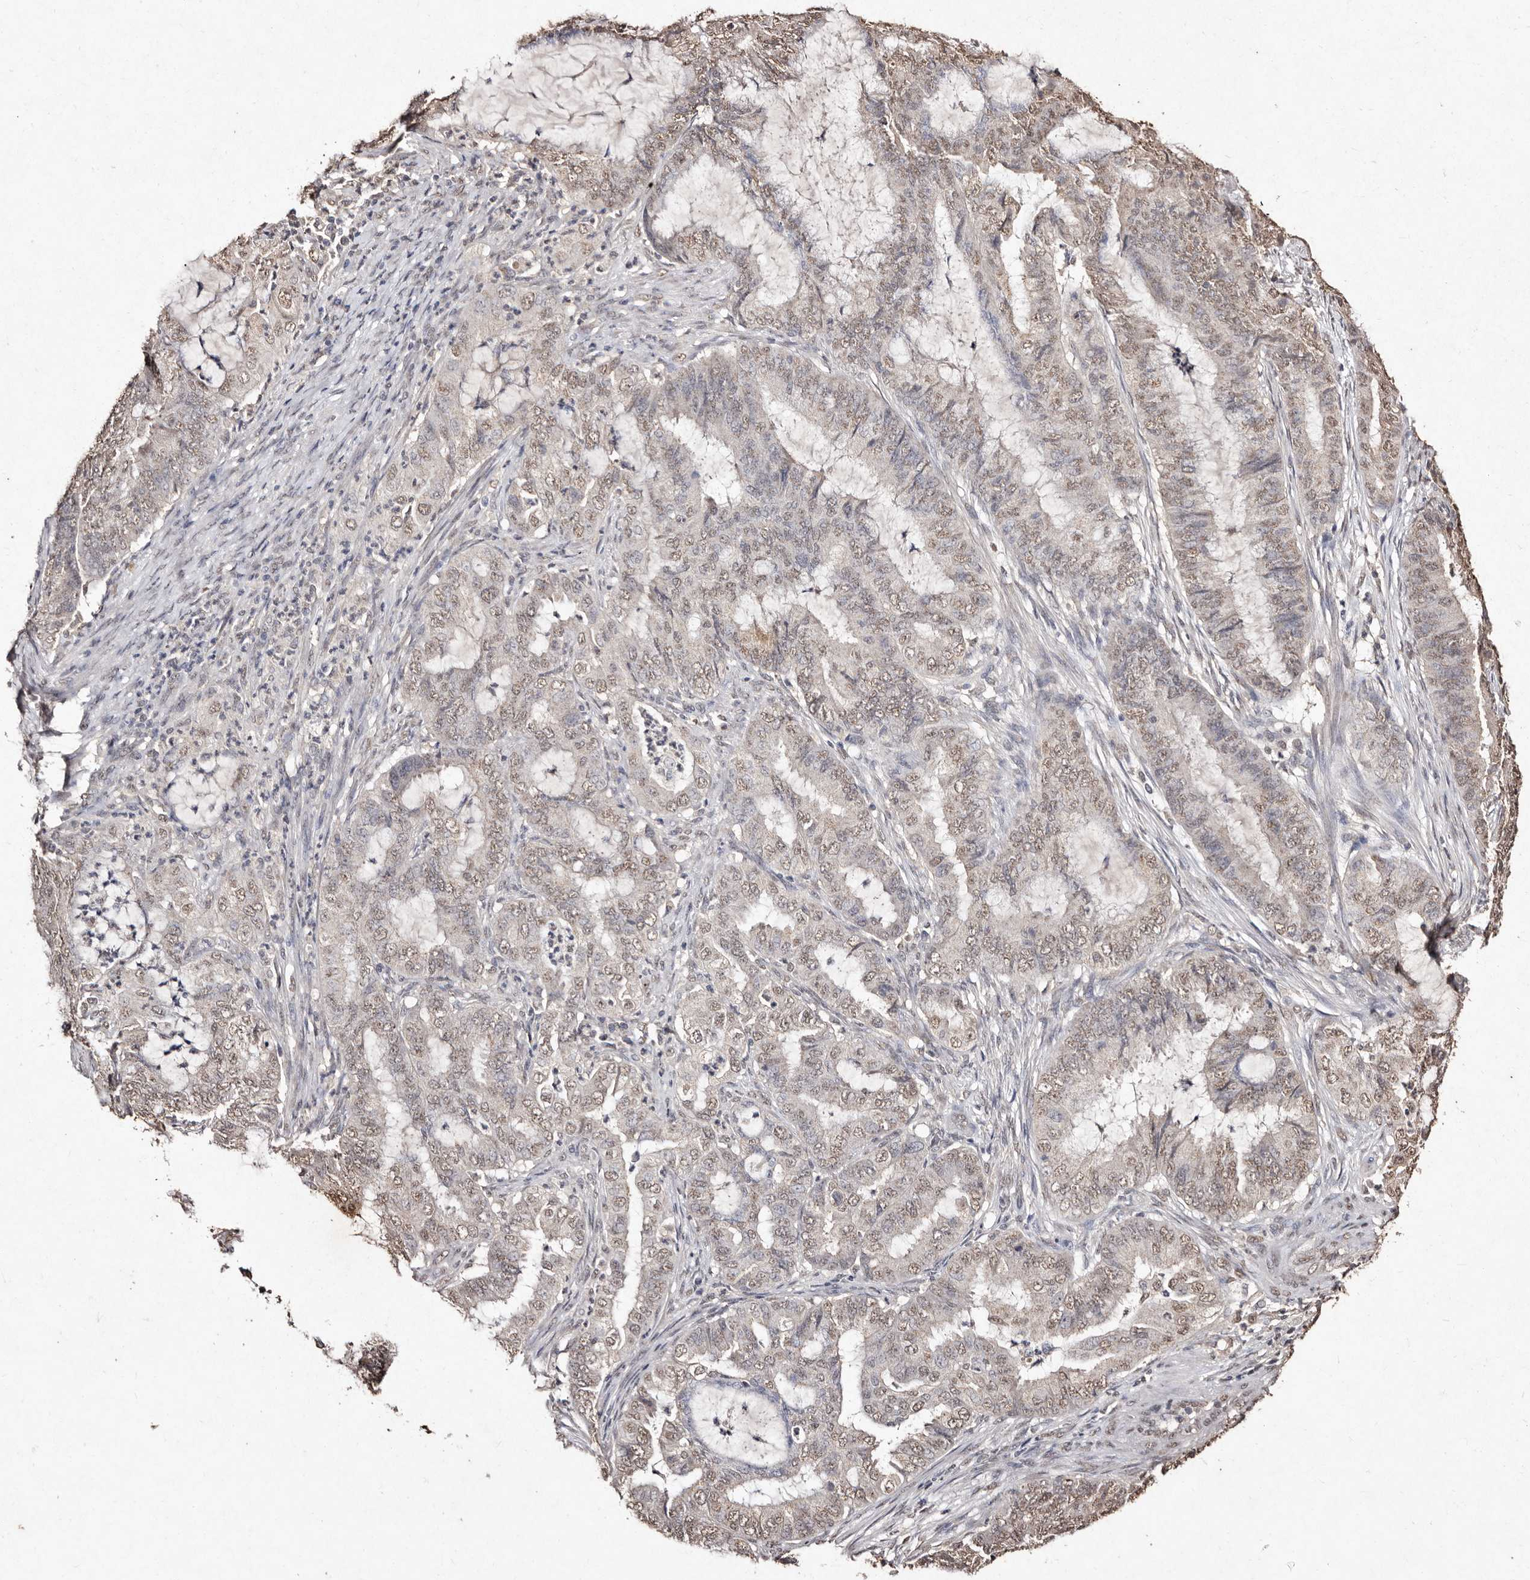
{"staining": {"intensity": "moderate", "quantity": ">75%", "location": "nuclear"}, "tissue": "endometrial cancer", "cell_type": "Tumor cells", "image_type": "cancer", "snomed": [{"axis": "morphology", "description": "Adenocarcinoma, NOS"}, {"axis": "topography", "description": "Endometrium"}], "caption": "Moderate nuclear staining is appreciated in about >75% of tumor cells in endometrial cancer.", "gene": "ERBB4", "patient": {"sex": "female", "age": 51}}